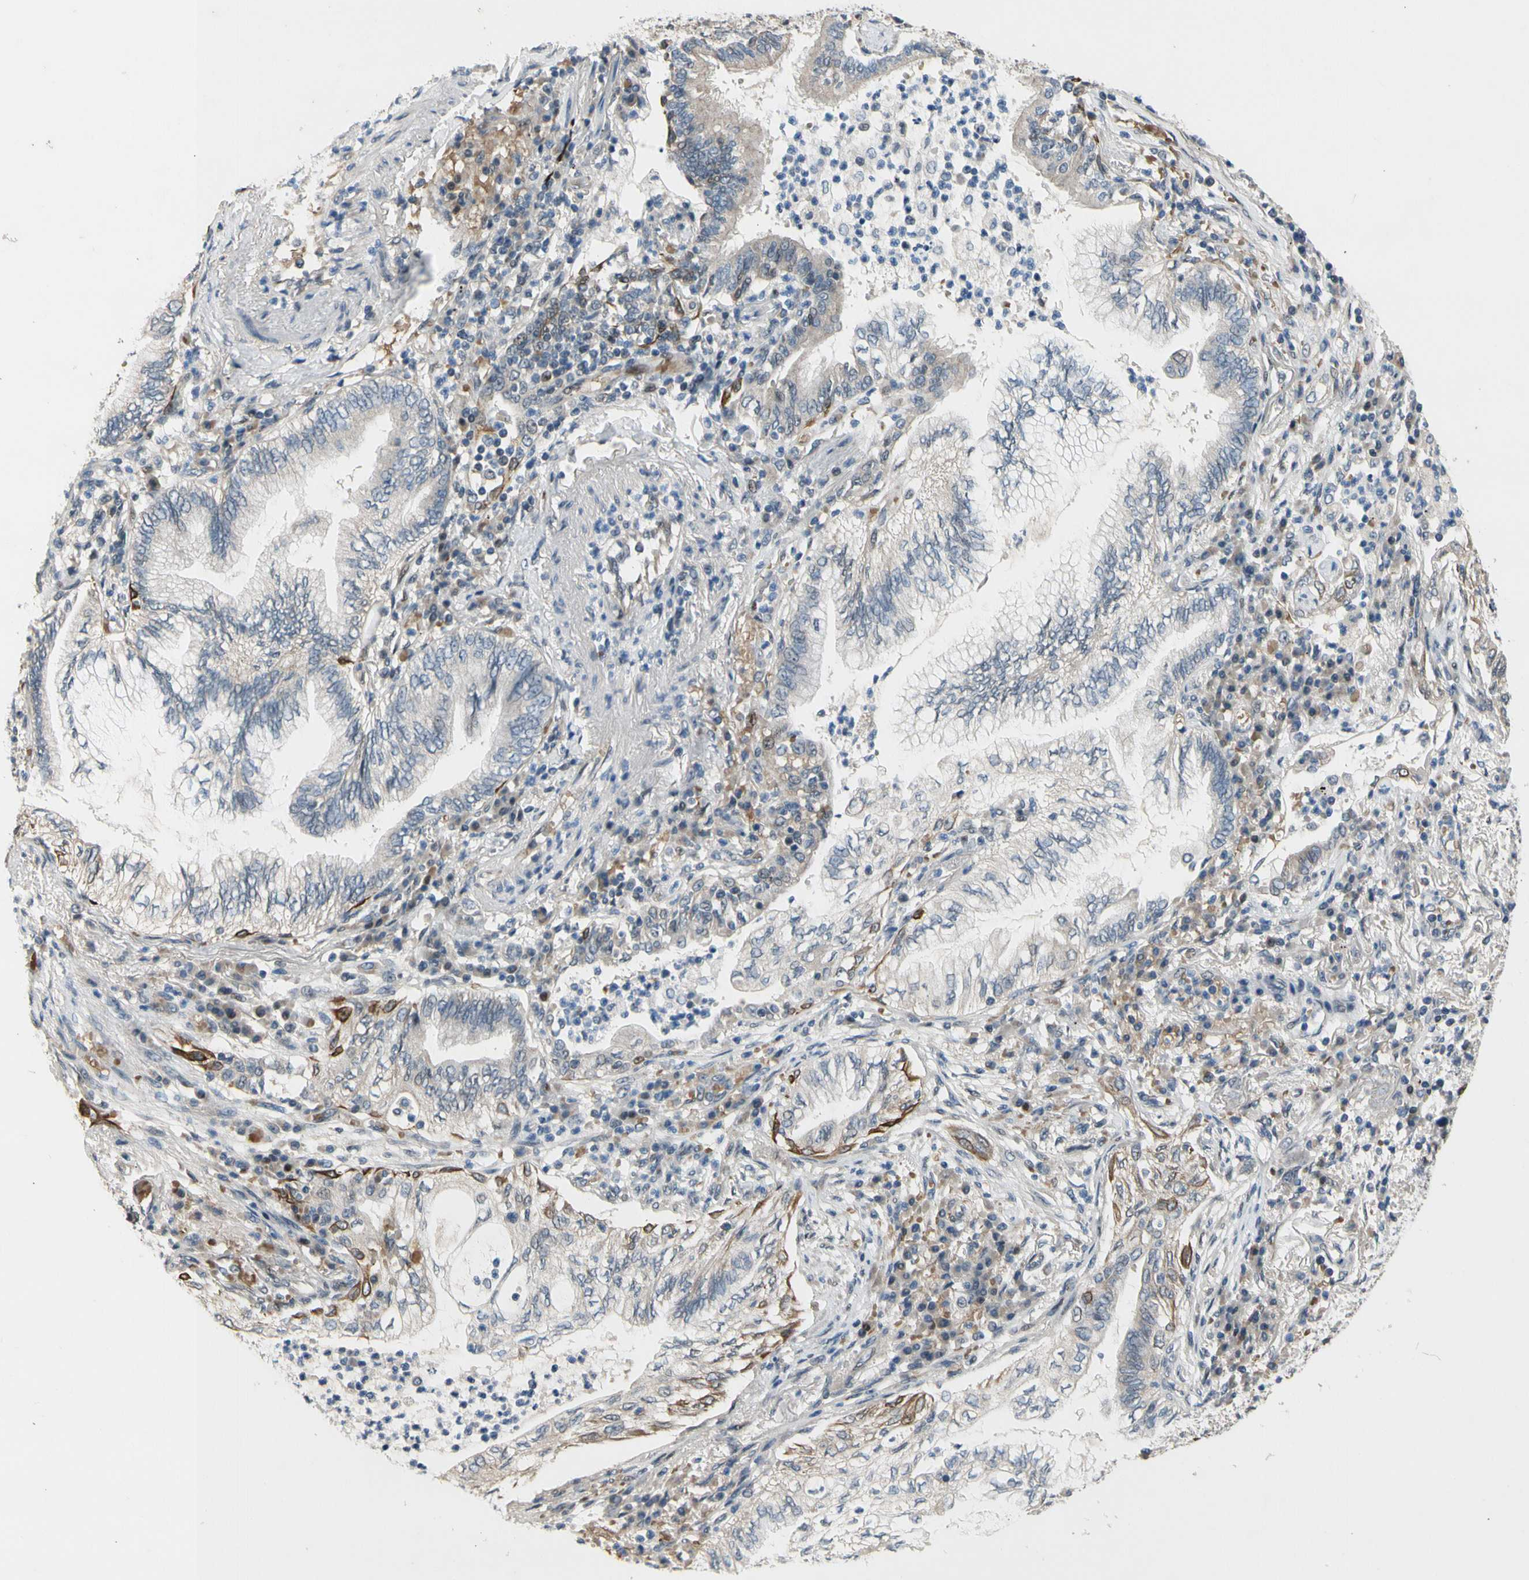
{"staining": {"intensity": "moderate", "quantity": "<25%", "location": "cytoplasmic/membranous"}, "tissue": "lung cancer", "cell_type": "Tumor cells", "image_type": "cancer", "snomed": [{"axis": "morphology", "description": "Normal tissue, NOS"}, {"axis": "morphology", "description": "Adenocarcinoma, NOS"}, {"axis": "topography", "description": "Bronchus"}, {"axis": "topography", "description": "Lung"}], "caption": "Immunohistochemical staining of lung cancer demonstrates low levels of moderate cytoplasmic/membranous expression in about <25% of tumor cells.", "gene": "ZNF184", "patient": {"sex": "female", "age": 70}}